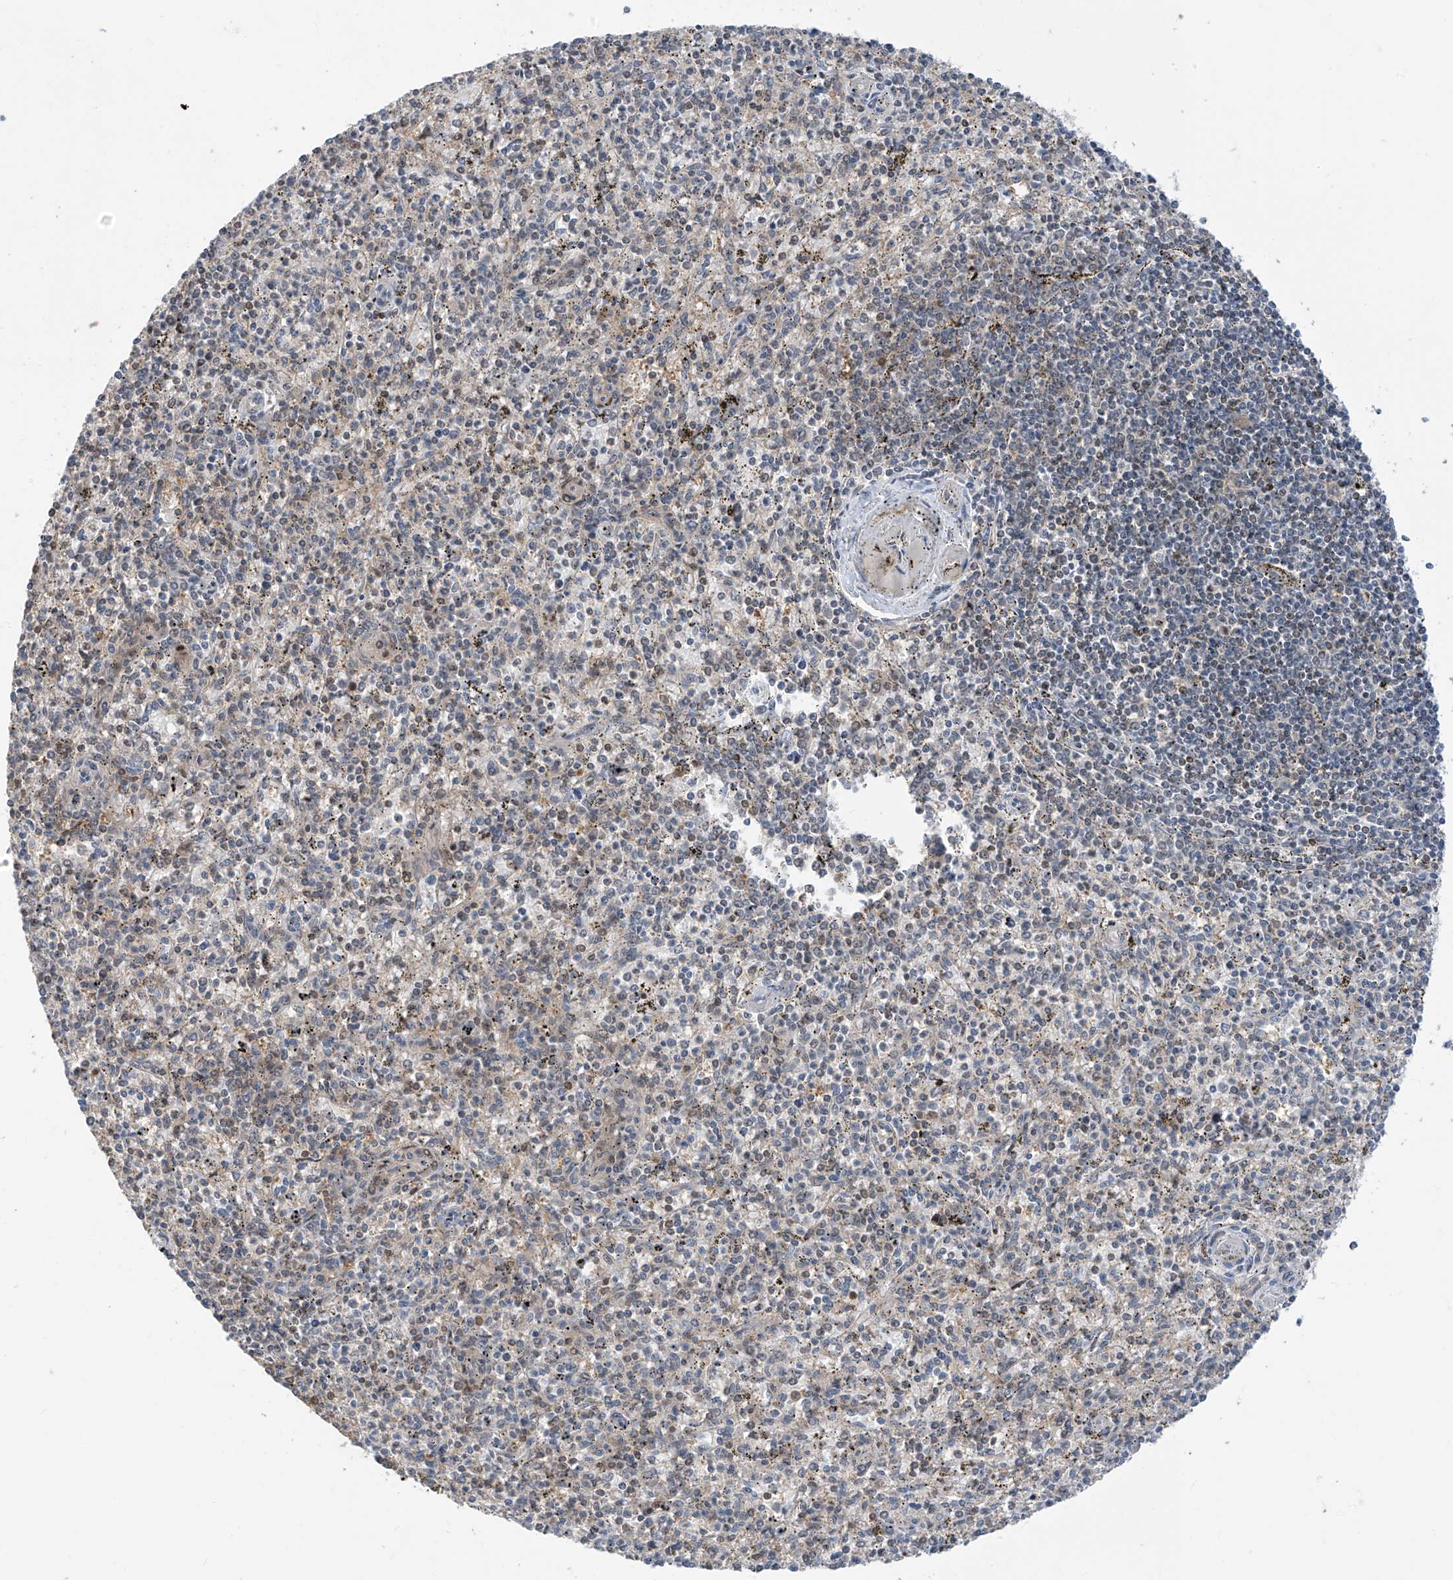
{"staining": {"intensity": "weak", "quantity": "<25%", "location": "cytoplasmic/membranous"}, "tissue": "spleen", "cell_type": "Cells in red pulp", "image_type": "normal", "snomed": [{"axis": "morphology", "description": "Normal tissue, NOS"}, {"axis": "topography", "description": "Spleen"}], "caption": "IHC of normal human spleen exhibits no expression in cells in red pulp. Brightfield microscopy of immunohistochemistry stained with DAB (brown) and hematoxylin (blue), captured at high magnification.", "gene": "TTC38", "patient": {"sex": "male", "age": 72}}